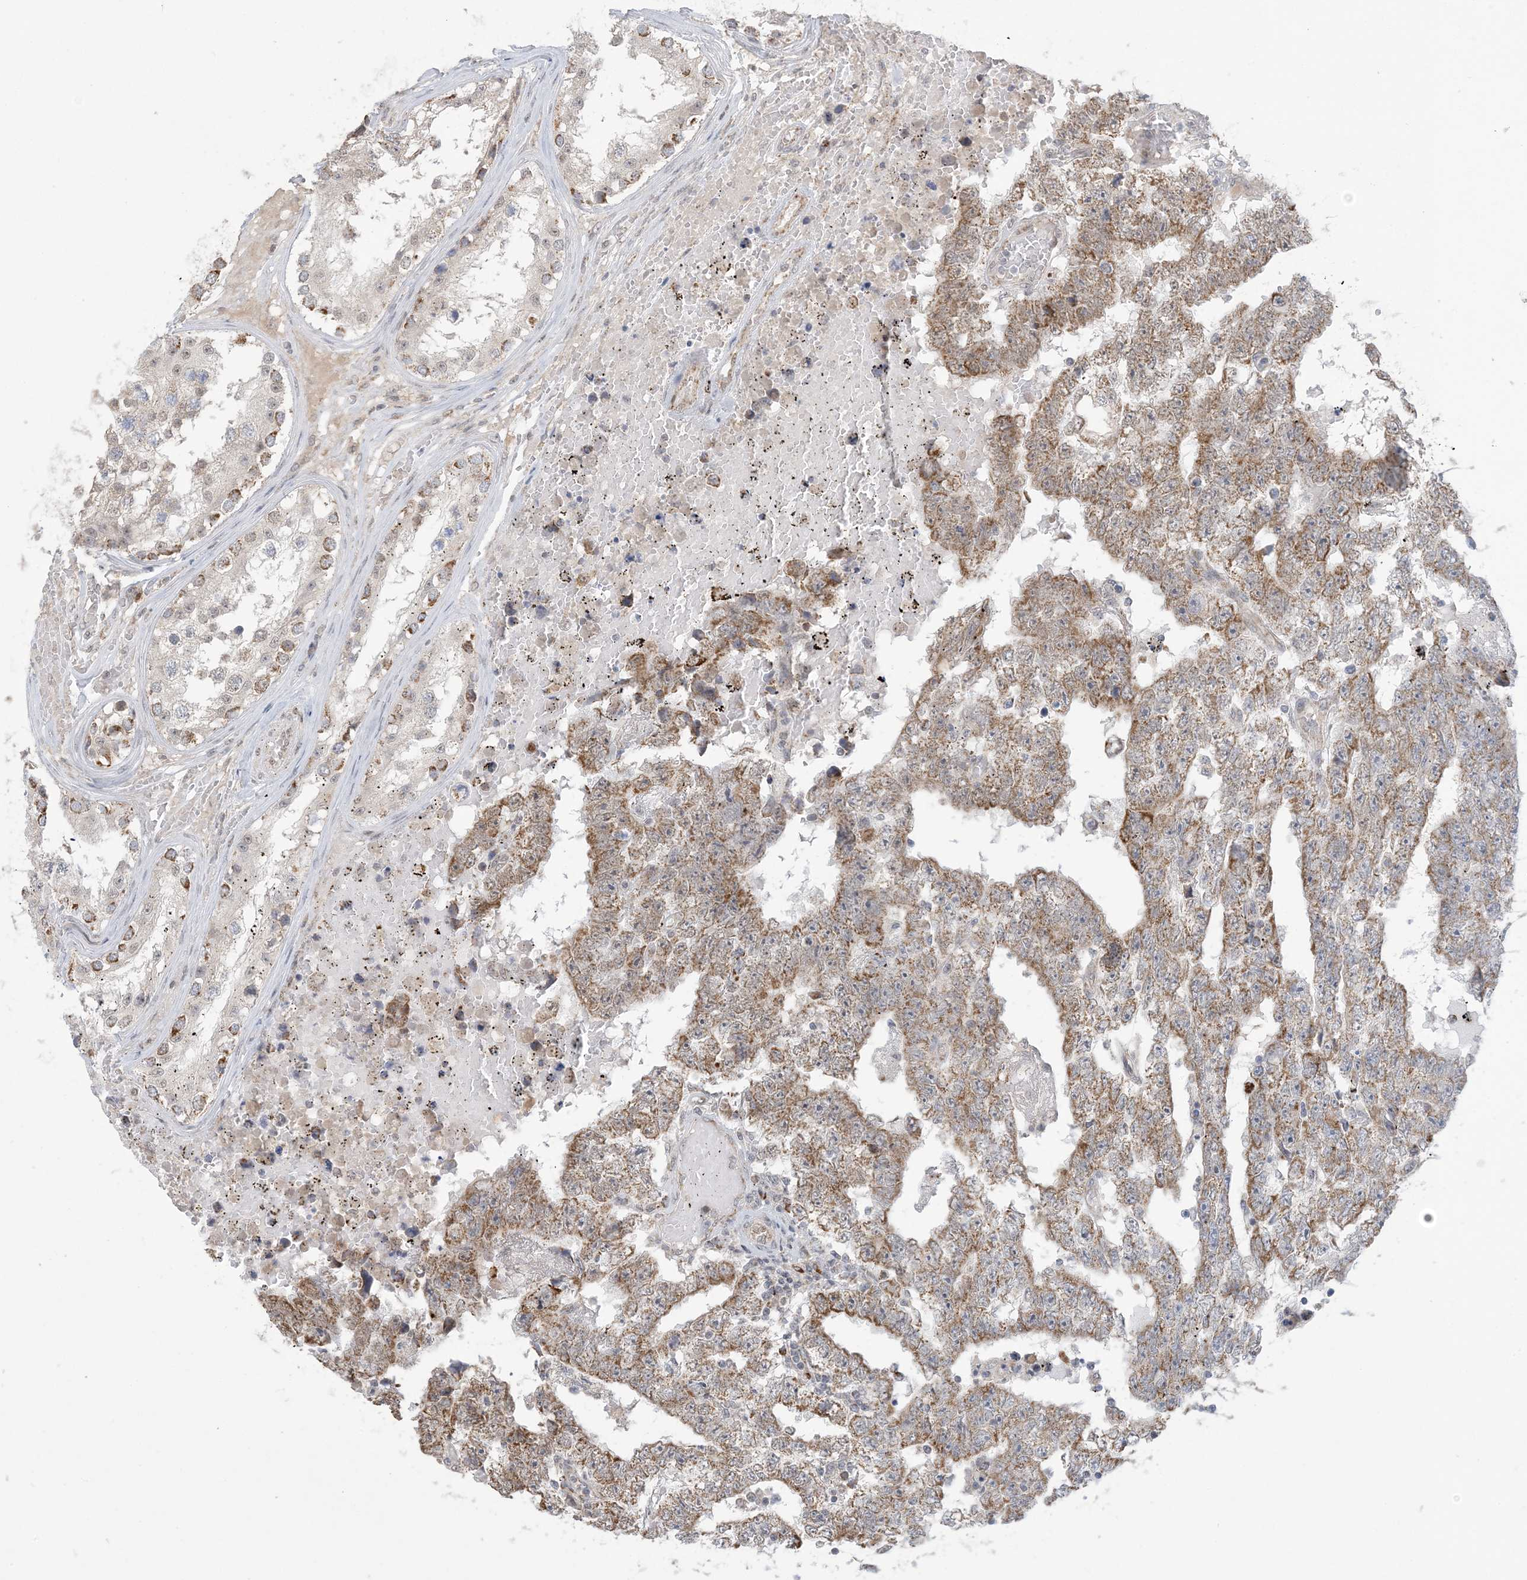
{"staining": {"intensity": "moderate", "quantity": ">75%", "location": "cytoplasmic/membranous"}, "tissue": "testis cancer", "cell_type": "Tumor cells", "image_type": "cancer", "snomed": [{"axis": "morphology", "description": "Carcinoma, Embryonal, NOS"}, {"axis": "topography", "description": "Testis"}], "caption": "Immunohistochemistry photomicrograph of neoplastic tissue: human testis cancer stained using immunohistochemistry exhibits medium levels of moderate protein expression localized specifically in the cytoplasmic/membranous of tumor cells, appearing as a cytoplasmic/membranous brown color.", "gene": "TRMT10C", "patient": {"sex": "male", "age": 25}}